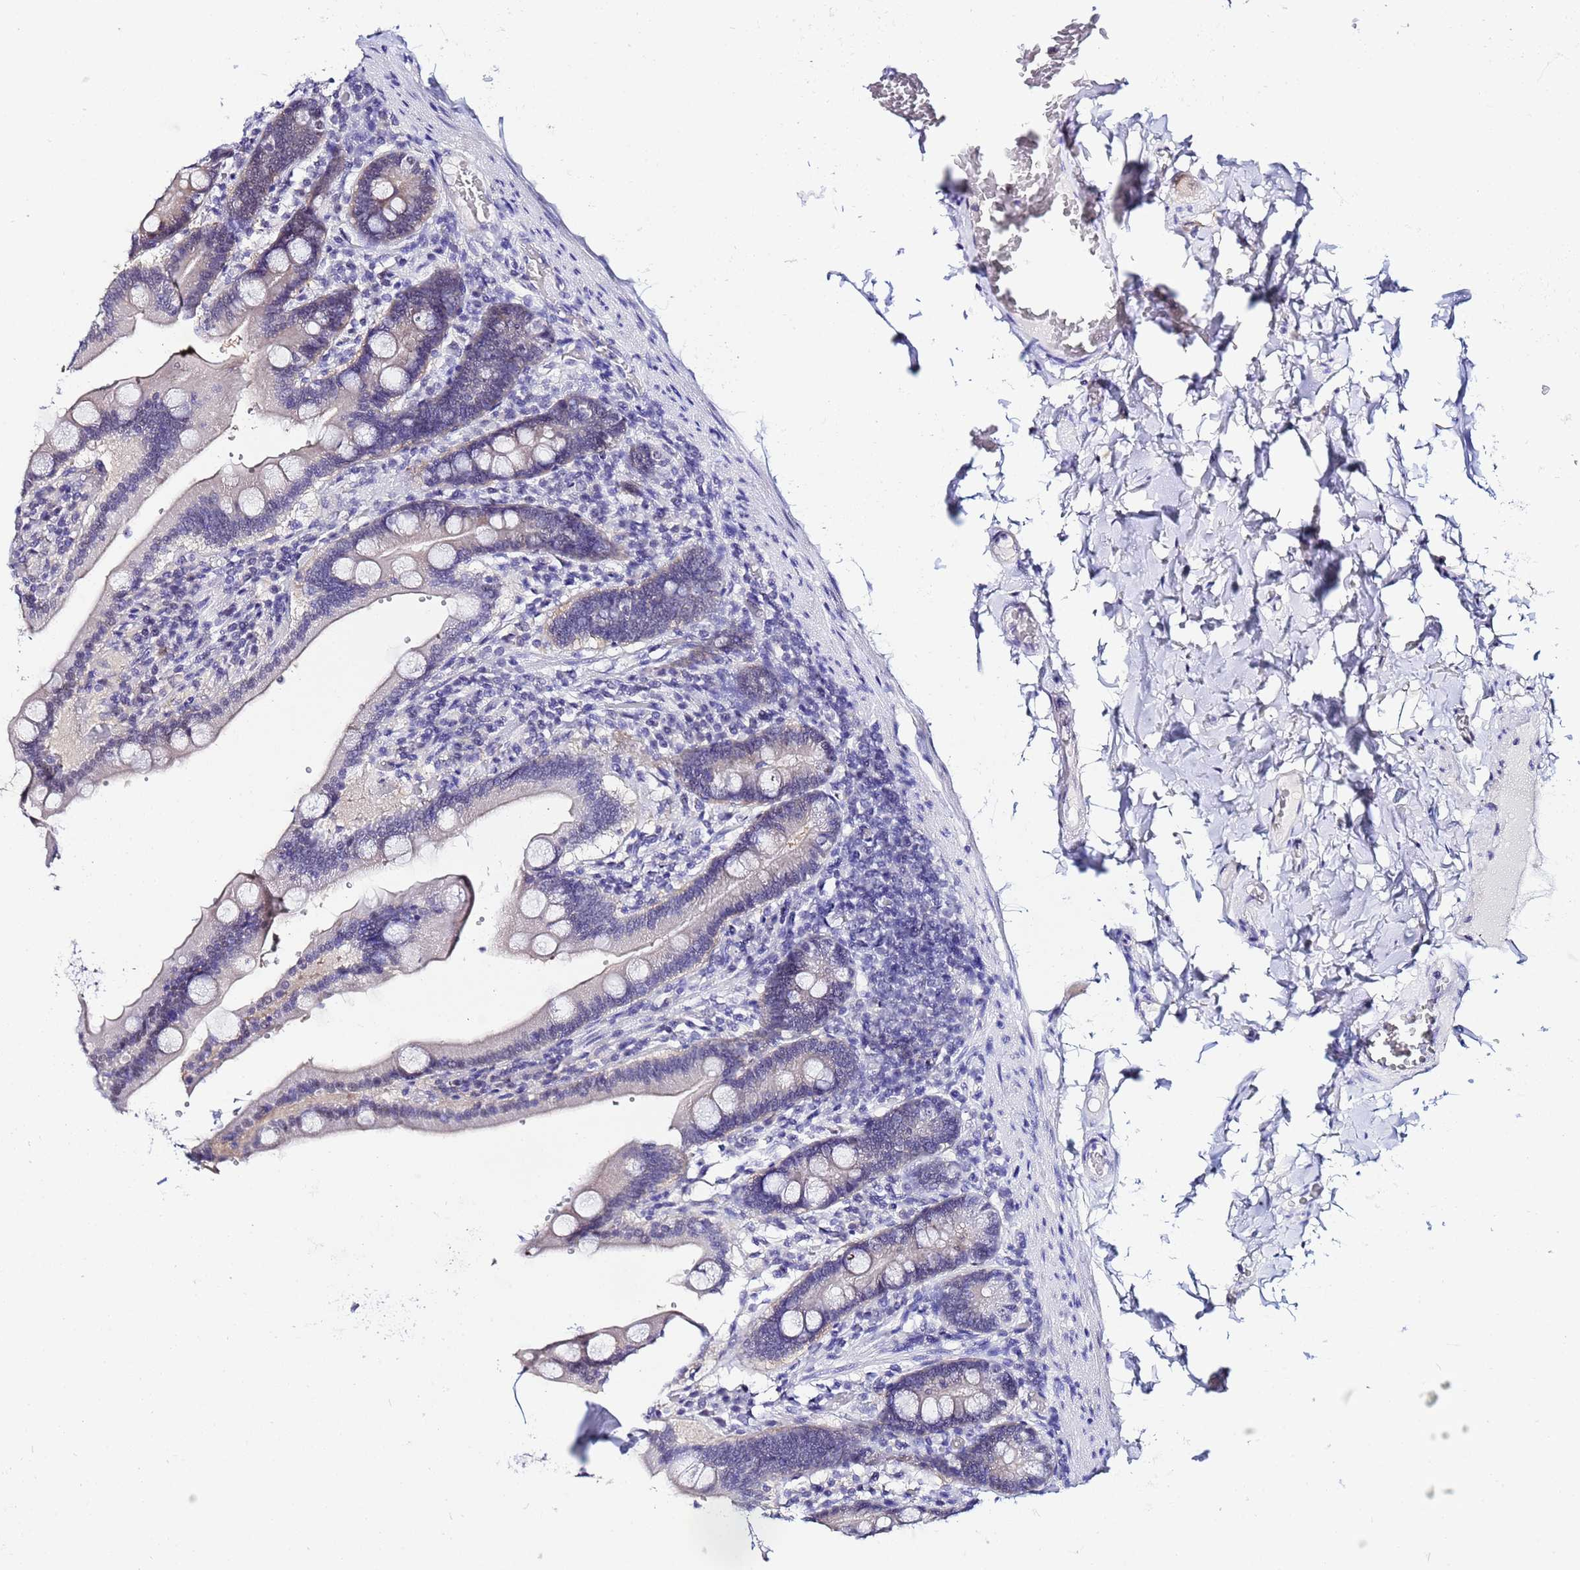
{"staining": {"intensity": "weak", "quantity": "<25%", "location": "cytoplasmic/membranous,nuclear"}, "tissue": "duodenum", "cell_type": "Glandular cells", "image_type": "normal", "snomed": [{"axis": "morphology", "description": "Normal tissue, NOS"}, {"axis": "topography", "description": "Duodenum"}], "caption": "This is an IHC image of benign duodenum. There is no staining in glandular cells.", "gene": "ACTL6B", "patient": {"sex": "female", "age": 62}}